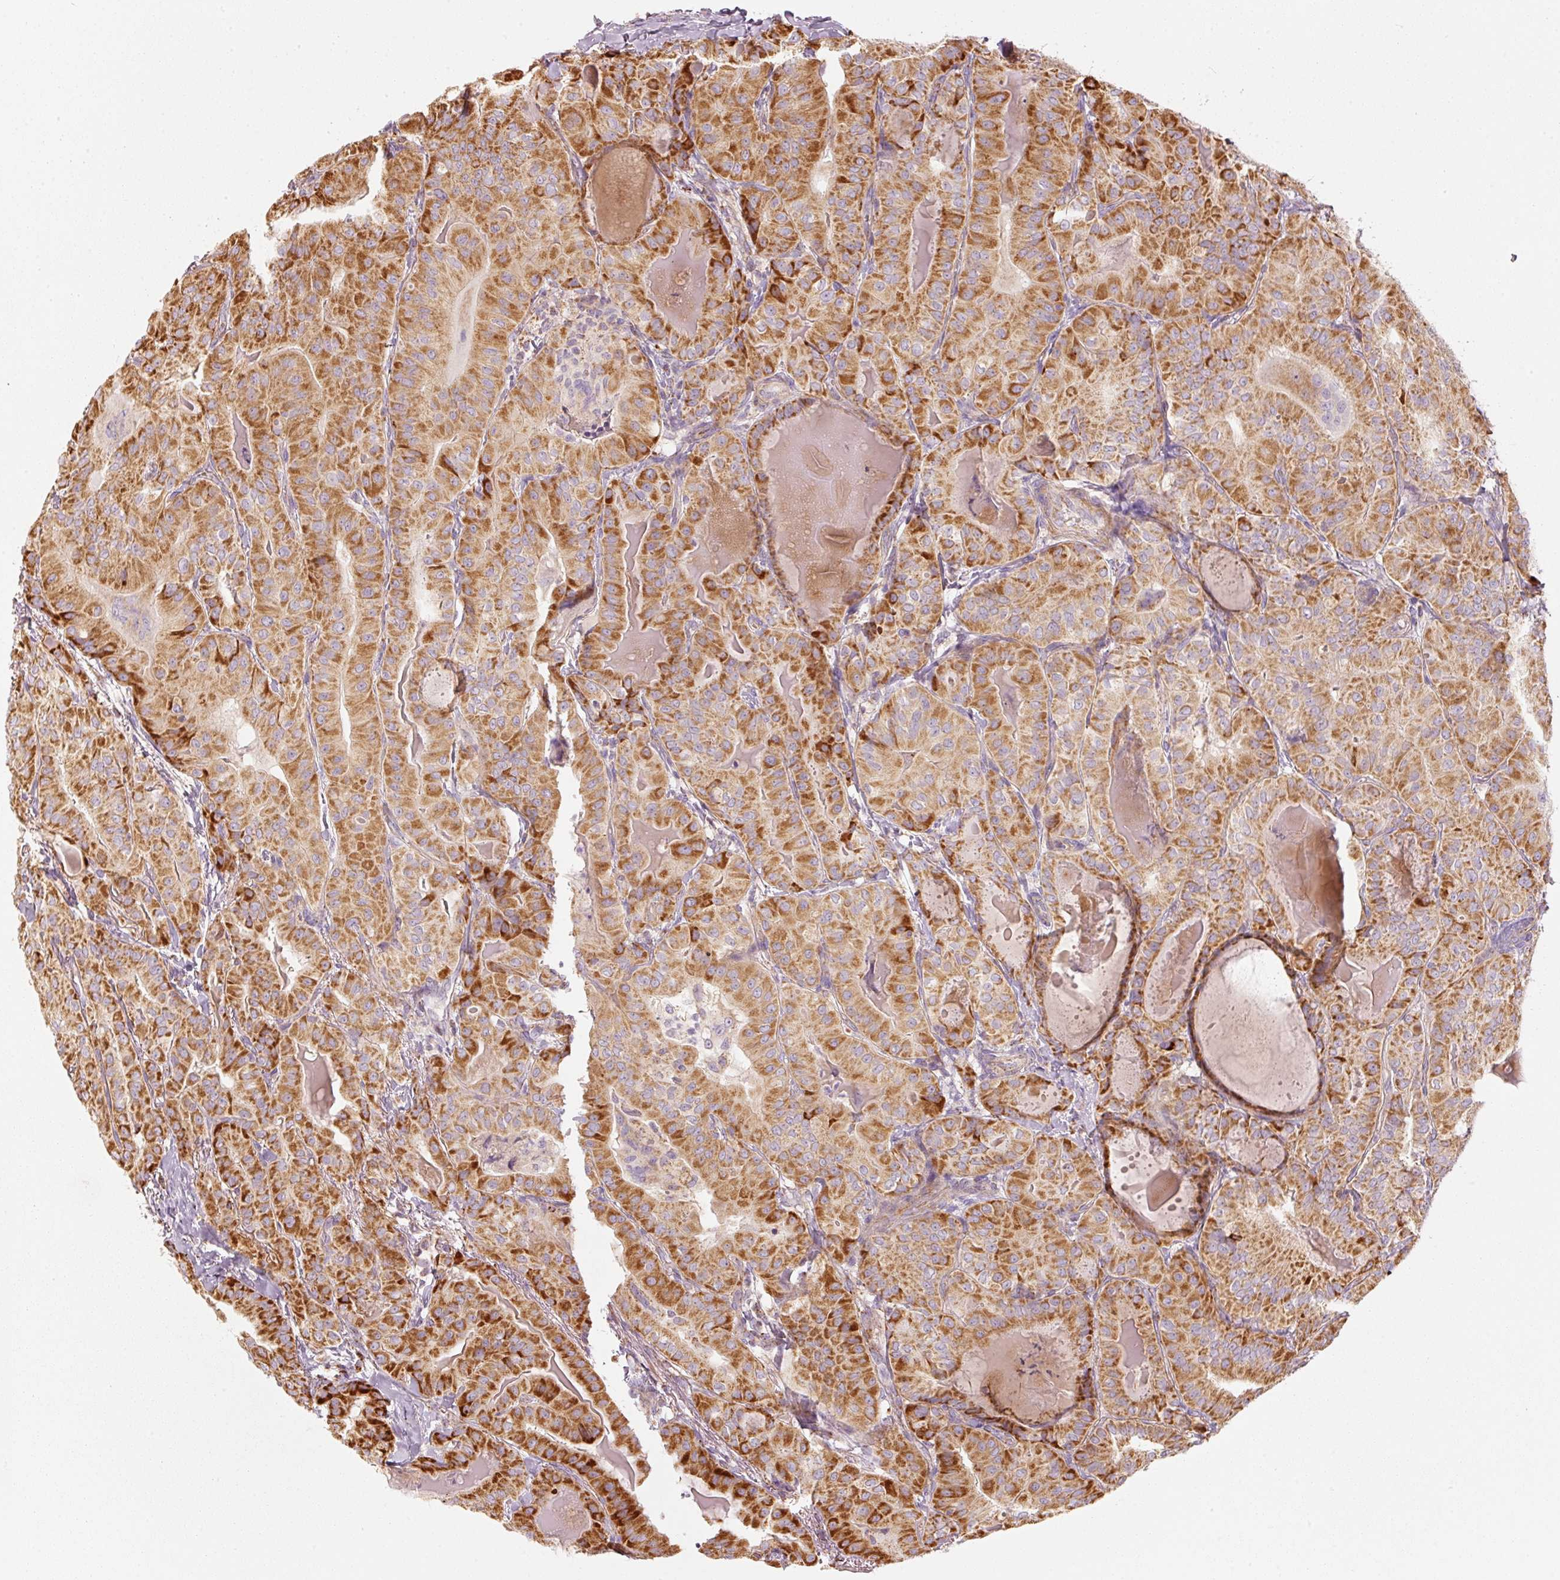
{"staining": {"intensity": "strong", "quantity": ">75%", "location": "cytoplasmic/membranous"}, "tissue": "thyroid cancer", "cell_type": "Tumor cells", "image_type": "cancer", "snomed": [{"axis": "morphology", "description": "Papillary adenocarcinoma, NOS"}, {"axis": "topography", "description": "Thyroid gland"}], "caption": "Protein expression analysis of papillary adenocarcinoma (thyroid) displays strong cytoplasmic/membranous staining in about >75% of tumor cells.", "gene": "C17orf98", "patient": {"sex": "female", "age": 68}}